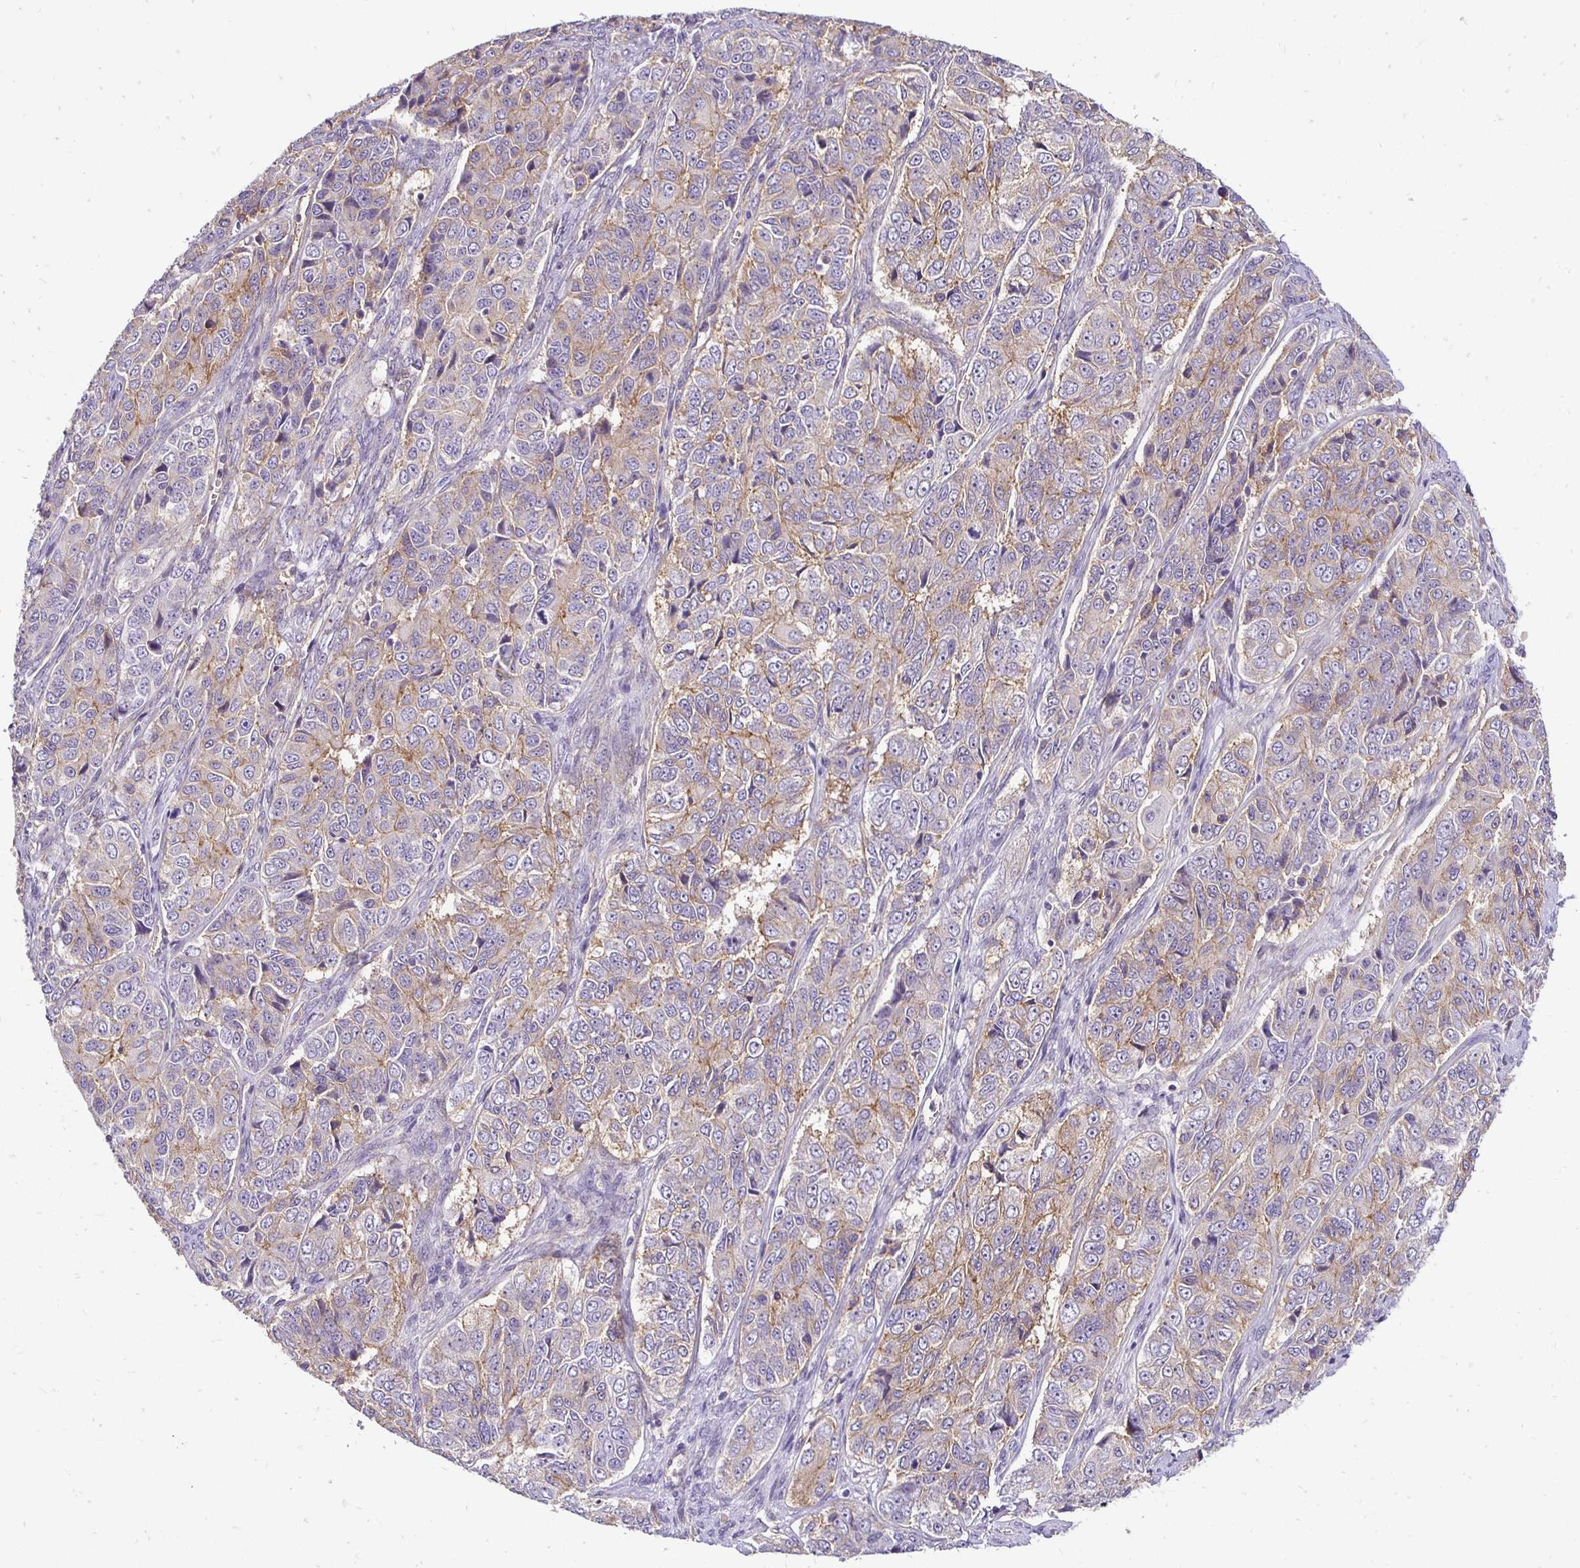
{"staining": {"intensity": "weak", "quantity": "25%-75%", "location": "cytoplasmic/membranous"}, "tissue": "ovarian cancer", "cell_type": "Tumor cells", "image_type": "cancer", "snomed": [{"axis": "morphology", "description": "Carcinoma, endometroid"}, {"axis": "topography", "description": "Ovary"}], "caption": "Ovarian cancer (endometroid carcinoma) was stained to show a protein in brown. There is low levels of weak cytoplasmic/membranous expression in about 25%-75% of tumor cells.", "gene": "SLC9A1", "patient": {"sex": "female", "age": 51}}